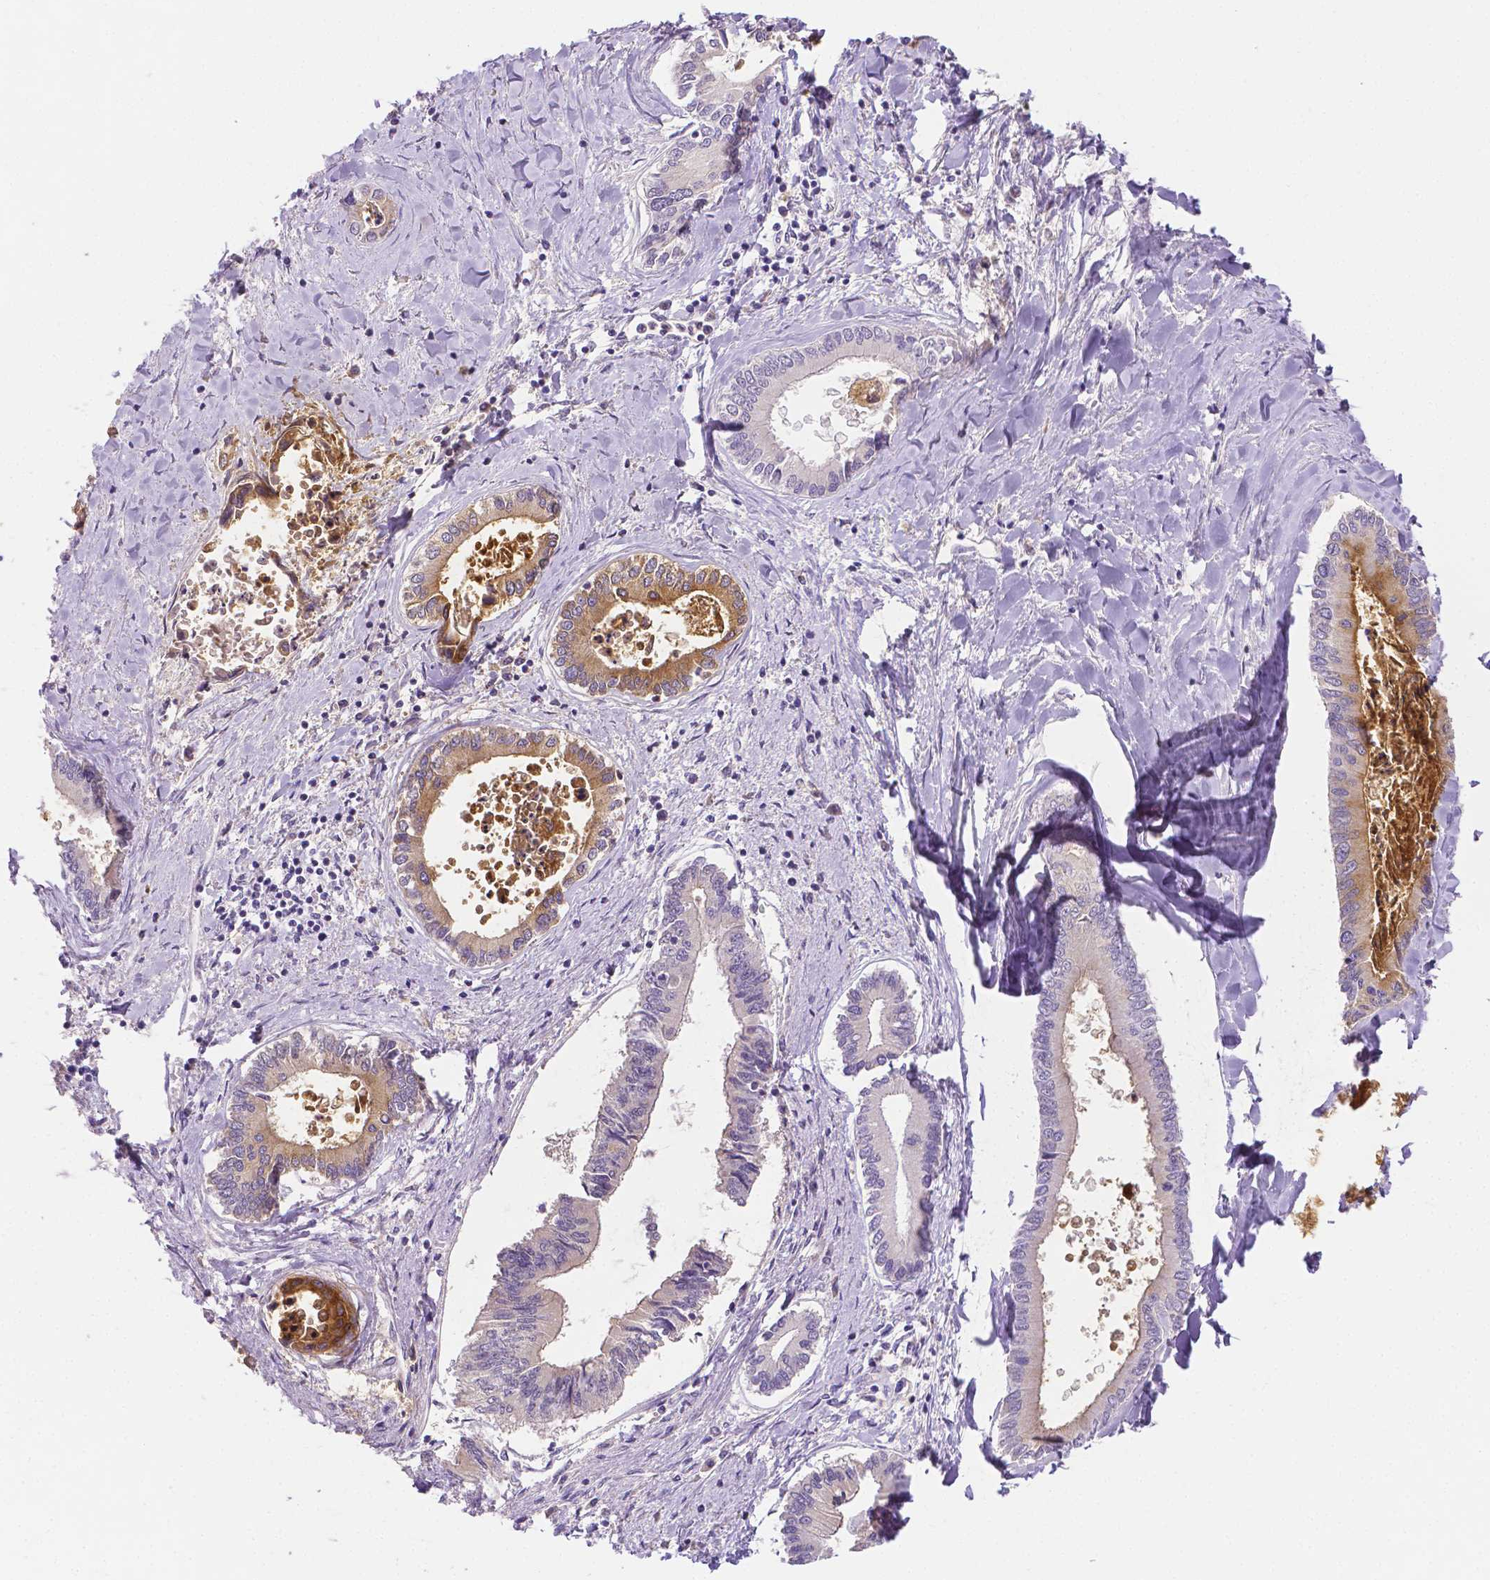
{"staining": {"intensity": "weak", "quantity": "25%-75%", "location": "cytoplasmic/membranous"}, "tissue": "liver cancer", "cell_type": "Tumor cells", "image_type": "cancer", "snomed": [{"axis": "morphology", "description": "Cholangiocarcinoma"}, {"axis": "topography", "description": "Liver"}], "caption": "IHC staining of liver cancer (cholangiocarcinoma), which displays low levels of weak cytoplasmic/membranous expression in about 25%-75% of tumor cells indicating weak cytoplasmic/membranous protein expression. The staining was performed using DAB (3,3'-diaminobenzidine) (brown) for protein detection and nuclei were counterstained in hematoxylin (blue).", "gene": "NXPH2", "patient": {"sex": "male", "age": 66}}